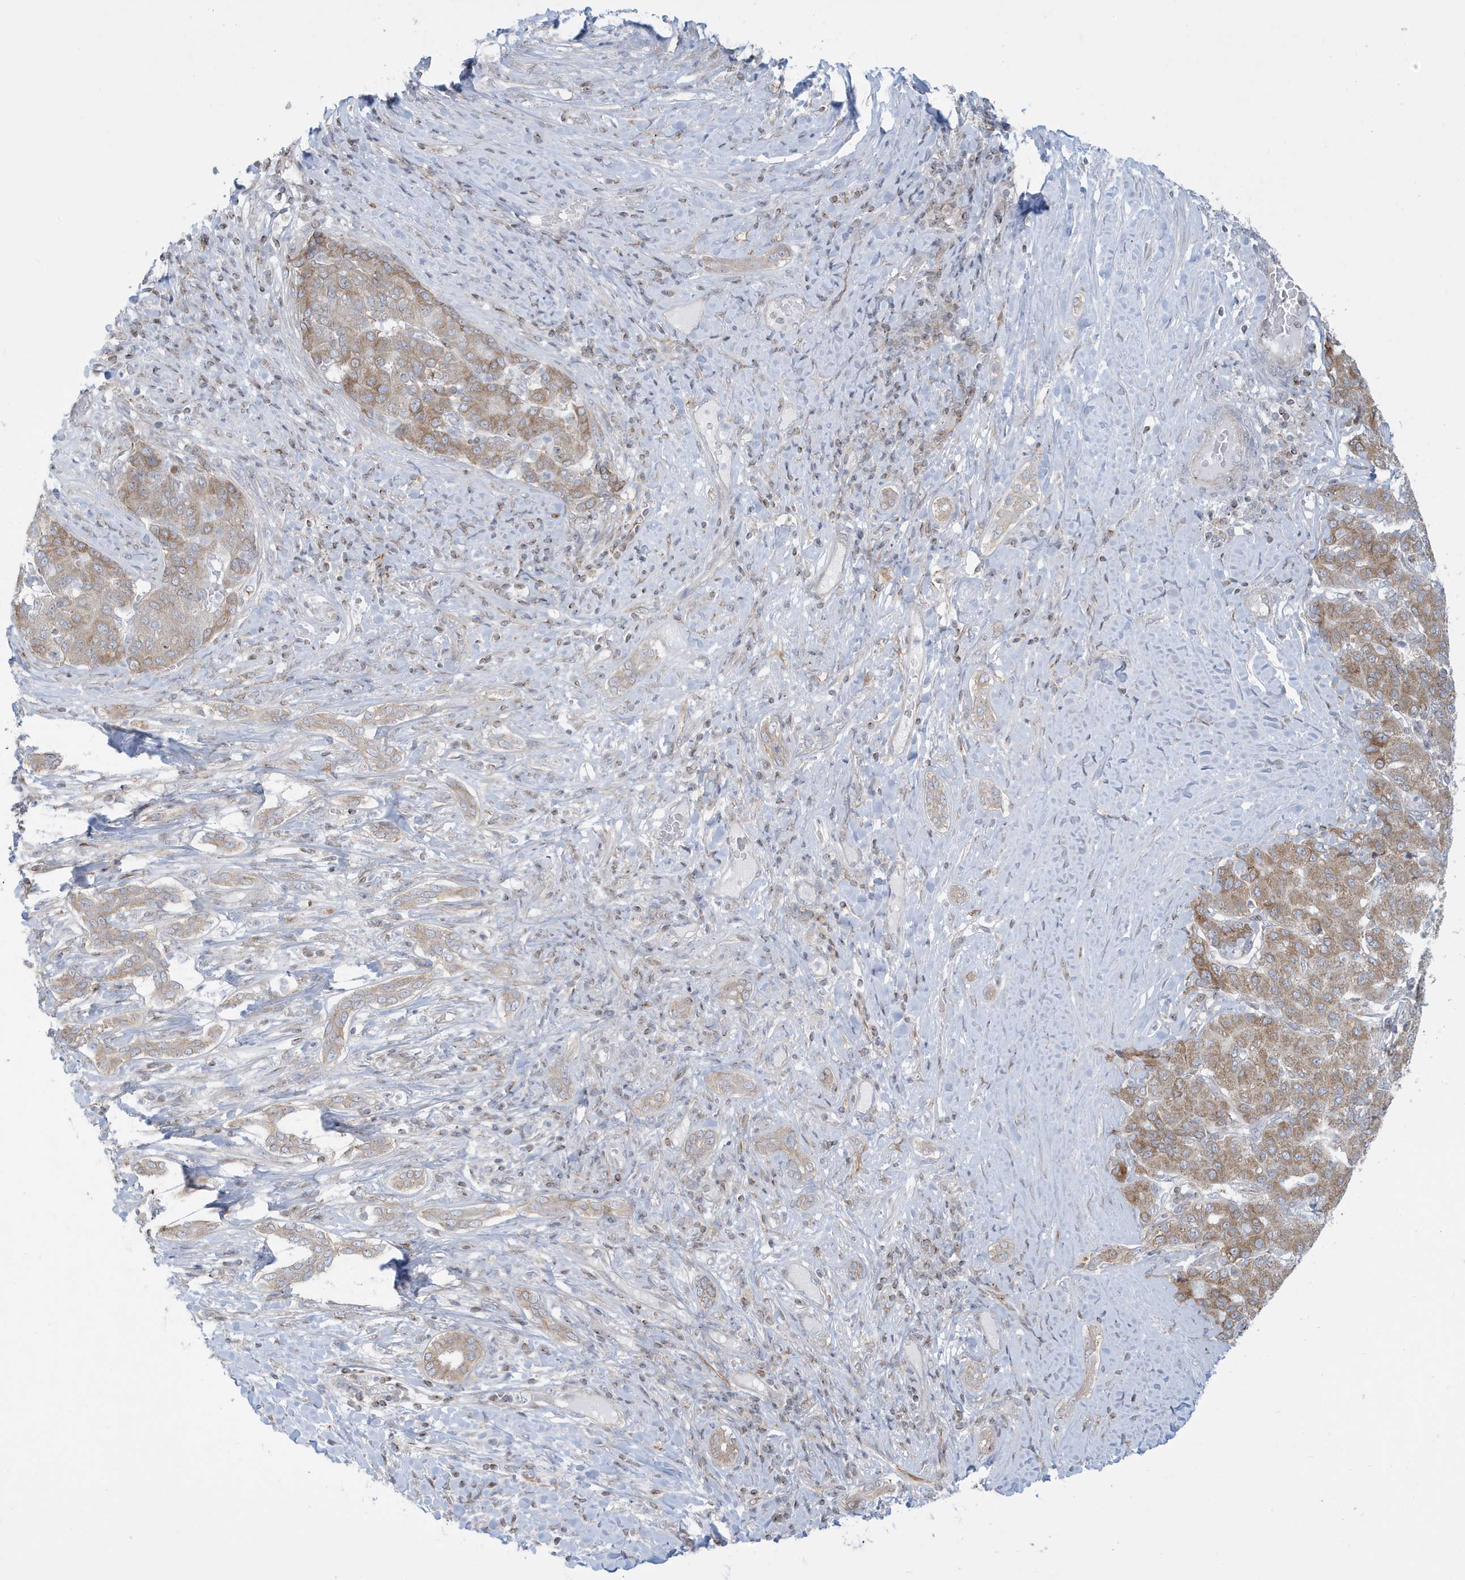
{"staining": {"intensity": "moderate", "quantity": "25%-75%", "location": "cytoplasmic/membranous"}, "tissue": "liver cancer", "cell_type": "Tumor cells", "image_type": "cancer", "snomed": [{"axis": "morphology", "description": "Carcinoma, Hepatocellular, NOS"}, {"axis": "topography", "description": "Liver"}], "caption": "High-power microscopy captured an IHC image of liver cancer (hepatocellular carcinoma), revealing moderate cytoplasmic/membranous expression in about 25%-75% of tumor cells.", "gene": "SLAMF9", "patient": {"sex": "male", "age": 65}}